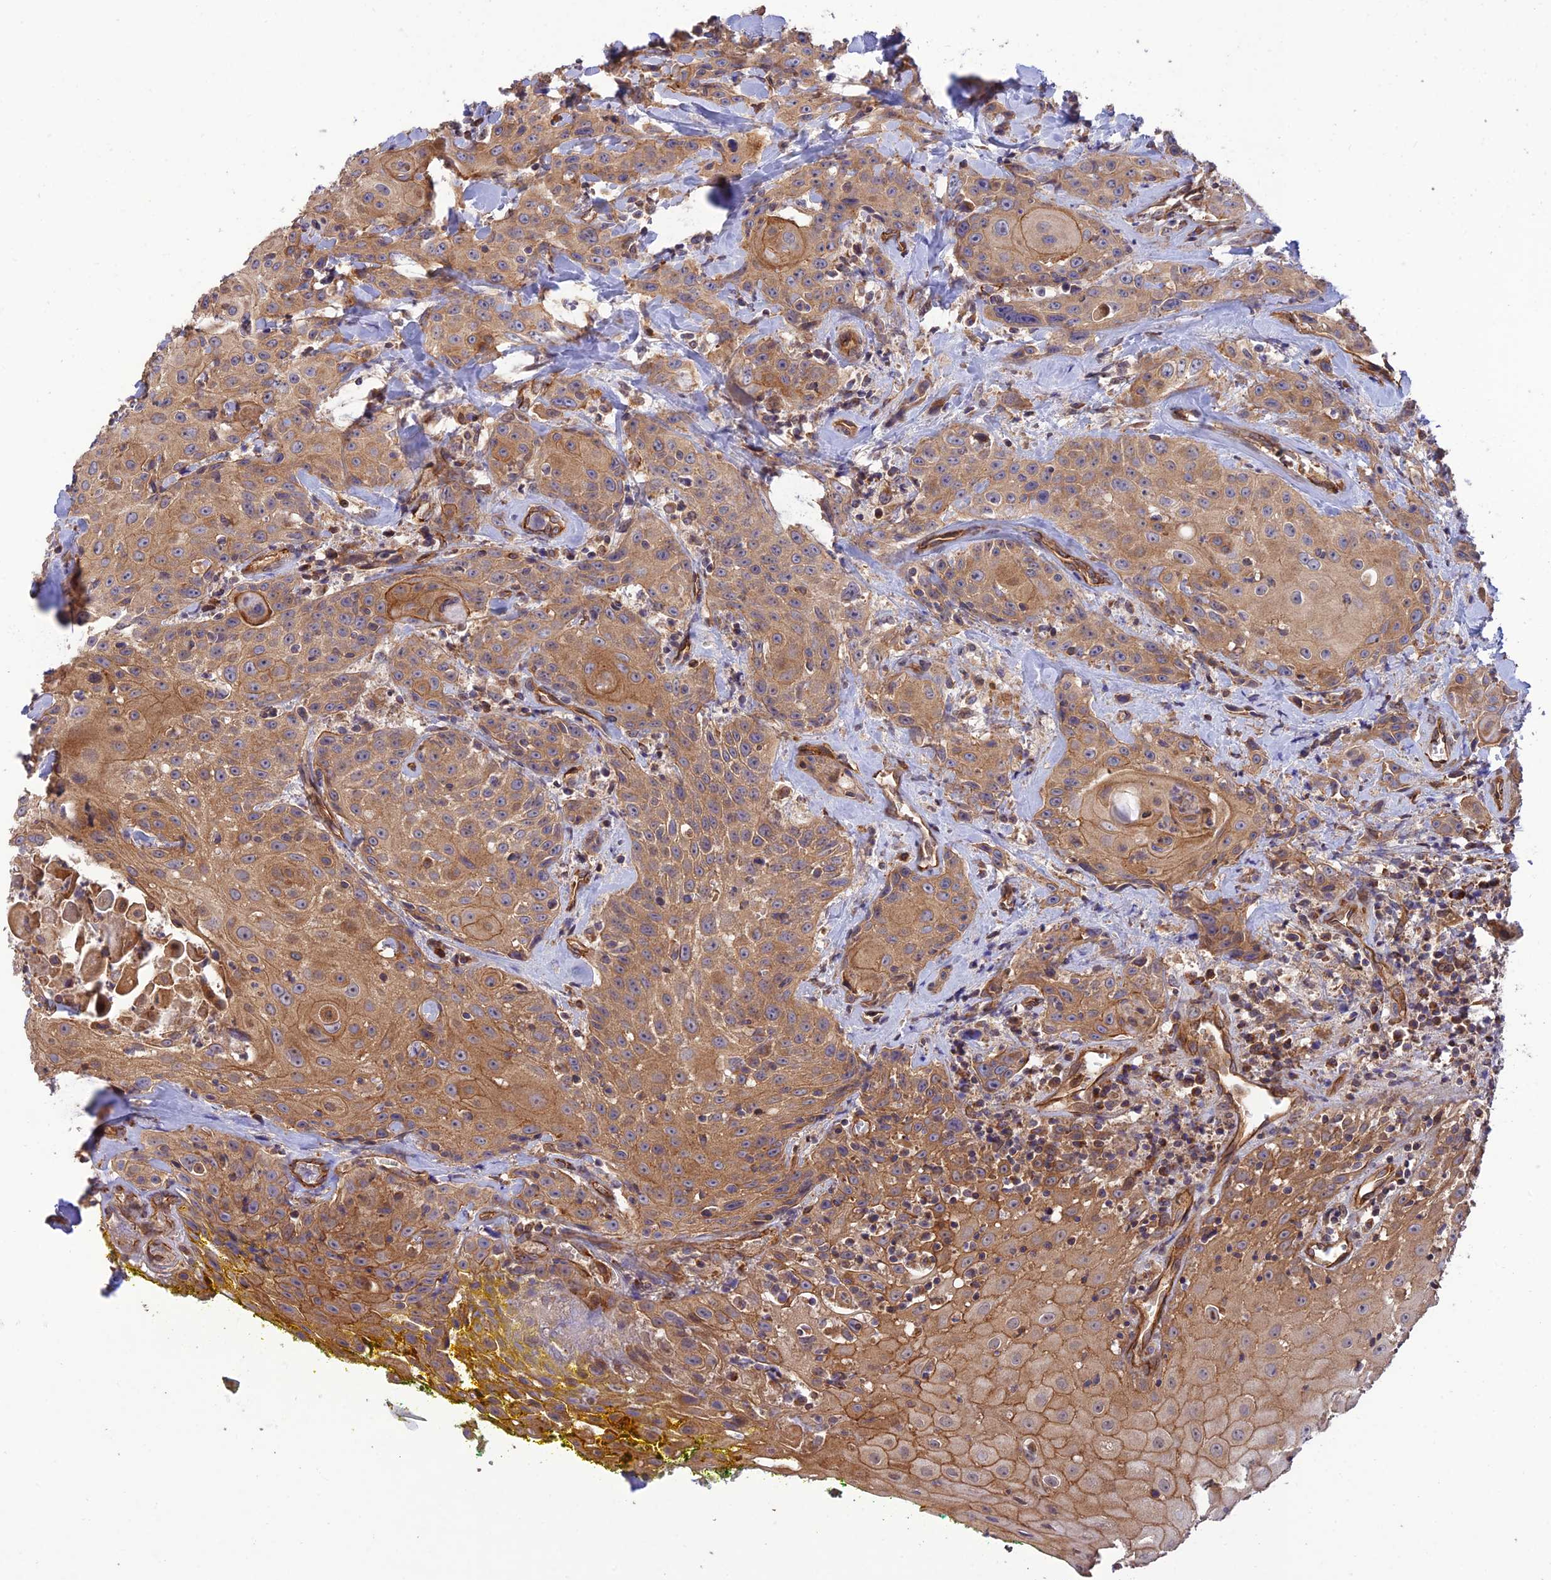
{"staining": {"intensity": "moderate", "quantity": ">75%", "location": "cytoplasmic/membranous"}, "tissue": "head and neck cancer", "cell_type": "Tumor cells", "image_type": "cancer", "snomed": [{"axis": "morphology", "description": "Squamous cell carcinoma, NOS"}, {"axis": "topography", "description": "Oral tissue"}, {"axis": "topography", "description": "Head-Neck"}], "caption": "Immunohistochemistry staining of head and neck squamous cell carcinoma, which shows medium levels of moderate cytoplasmic/membranous positivity in about >75% of tumor cells indicating moderate cytoplasmic/membranous protein expression. The staining was performed using DAB (brown) for protein detection and nuclei were counterstained in hematoxylin (blue).", "gene": "HOMER2", "patient": {"sex": "female", "age": 82}}